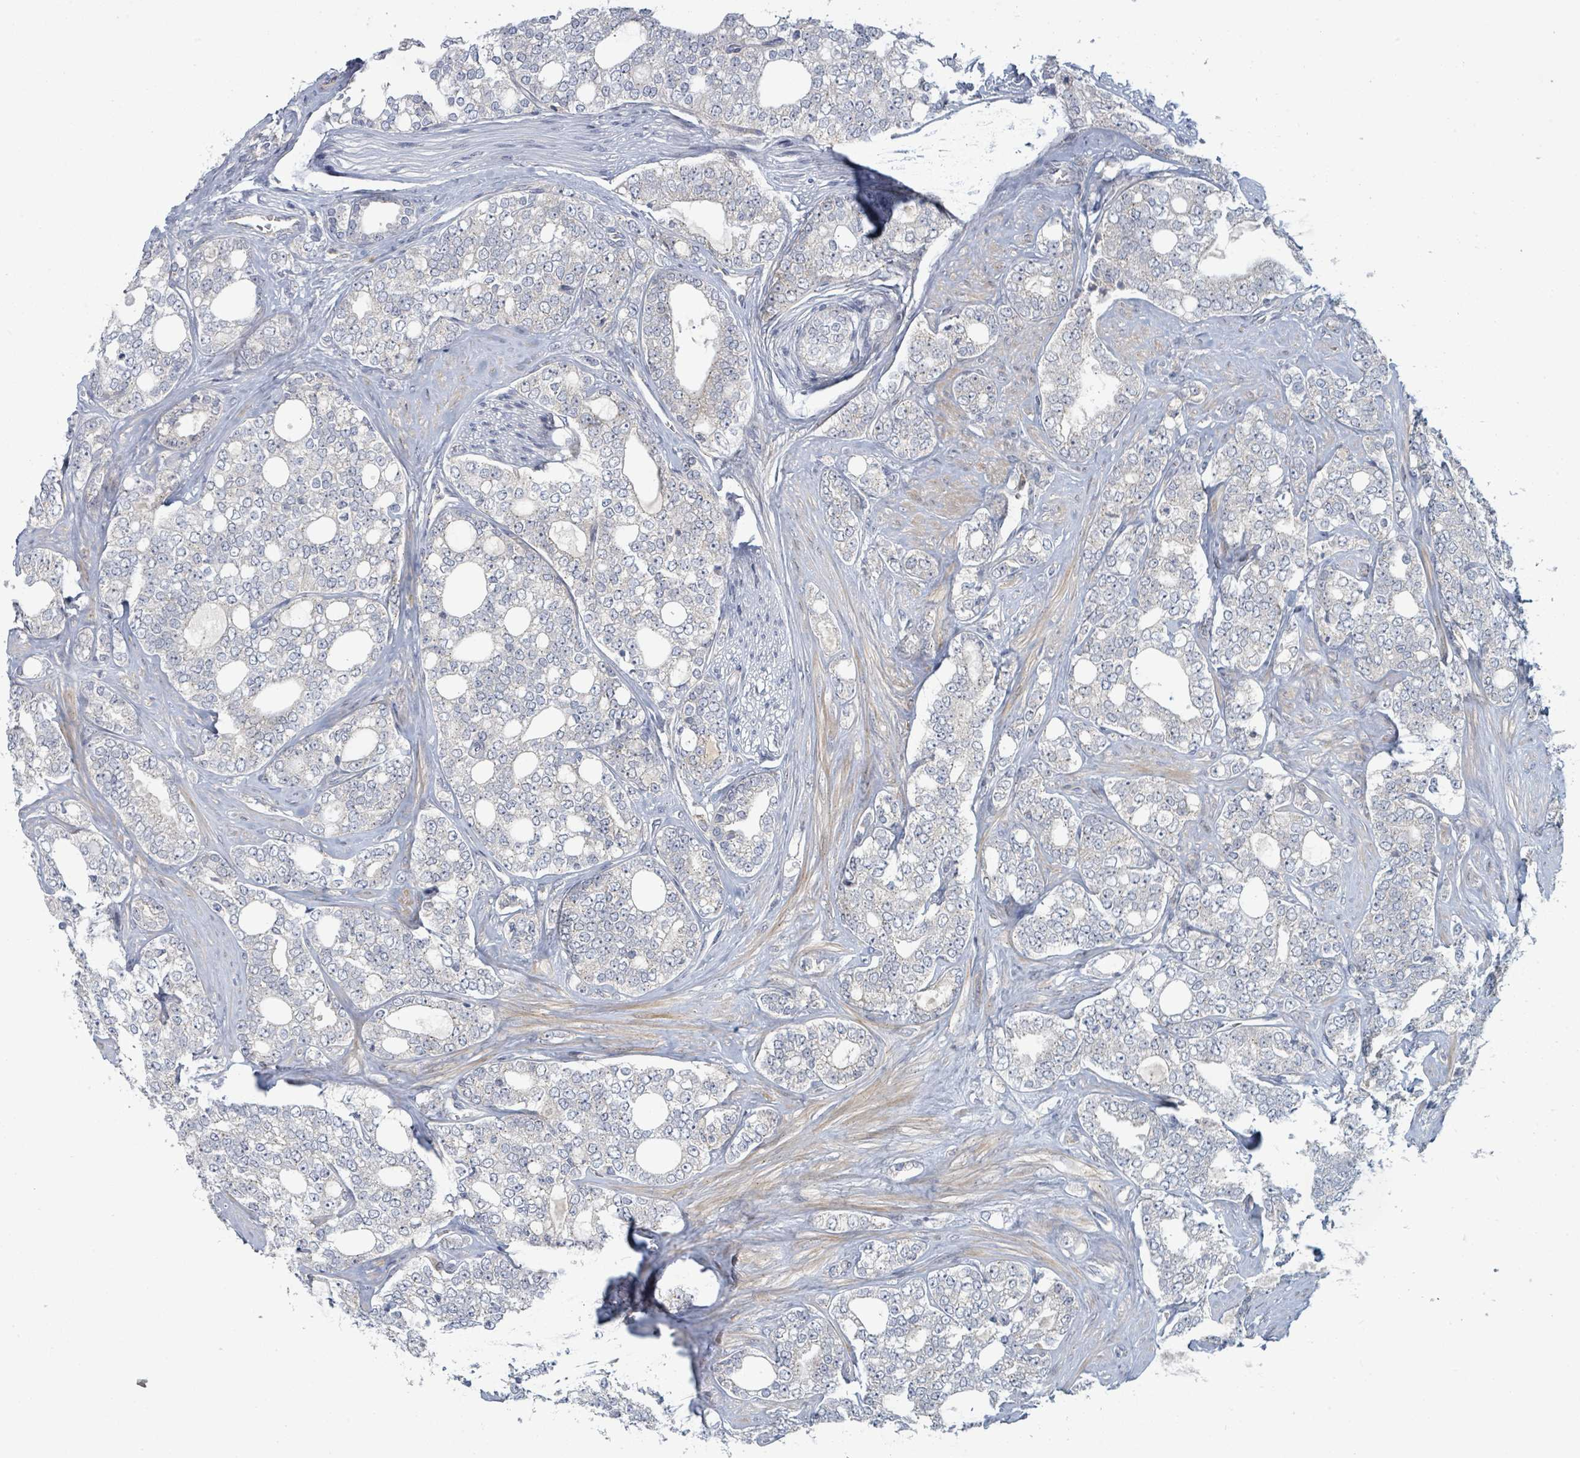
{"staining": {"intensity": "negative", "quantity": "none", "location": "none"}, "tissue": "prostate cancer", "cell_type": "Tumor cells", "image_type": "cancer", "snomed": [{"axis": "morphology", "description": "Adenocarcinoma, High grade"}, {"axis": "topography", "description": "Prostate"}], "caption": "Tumor cells are negative for protein expression in human high-grade adenocarcinoma (prostate).", "gene": "COL5A3", "patient": {"sex": "male", "age": 64}}